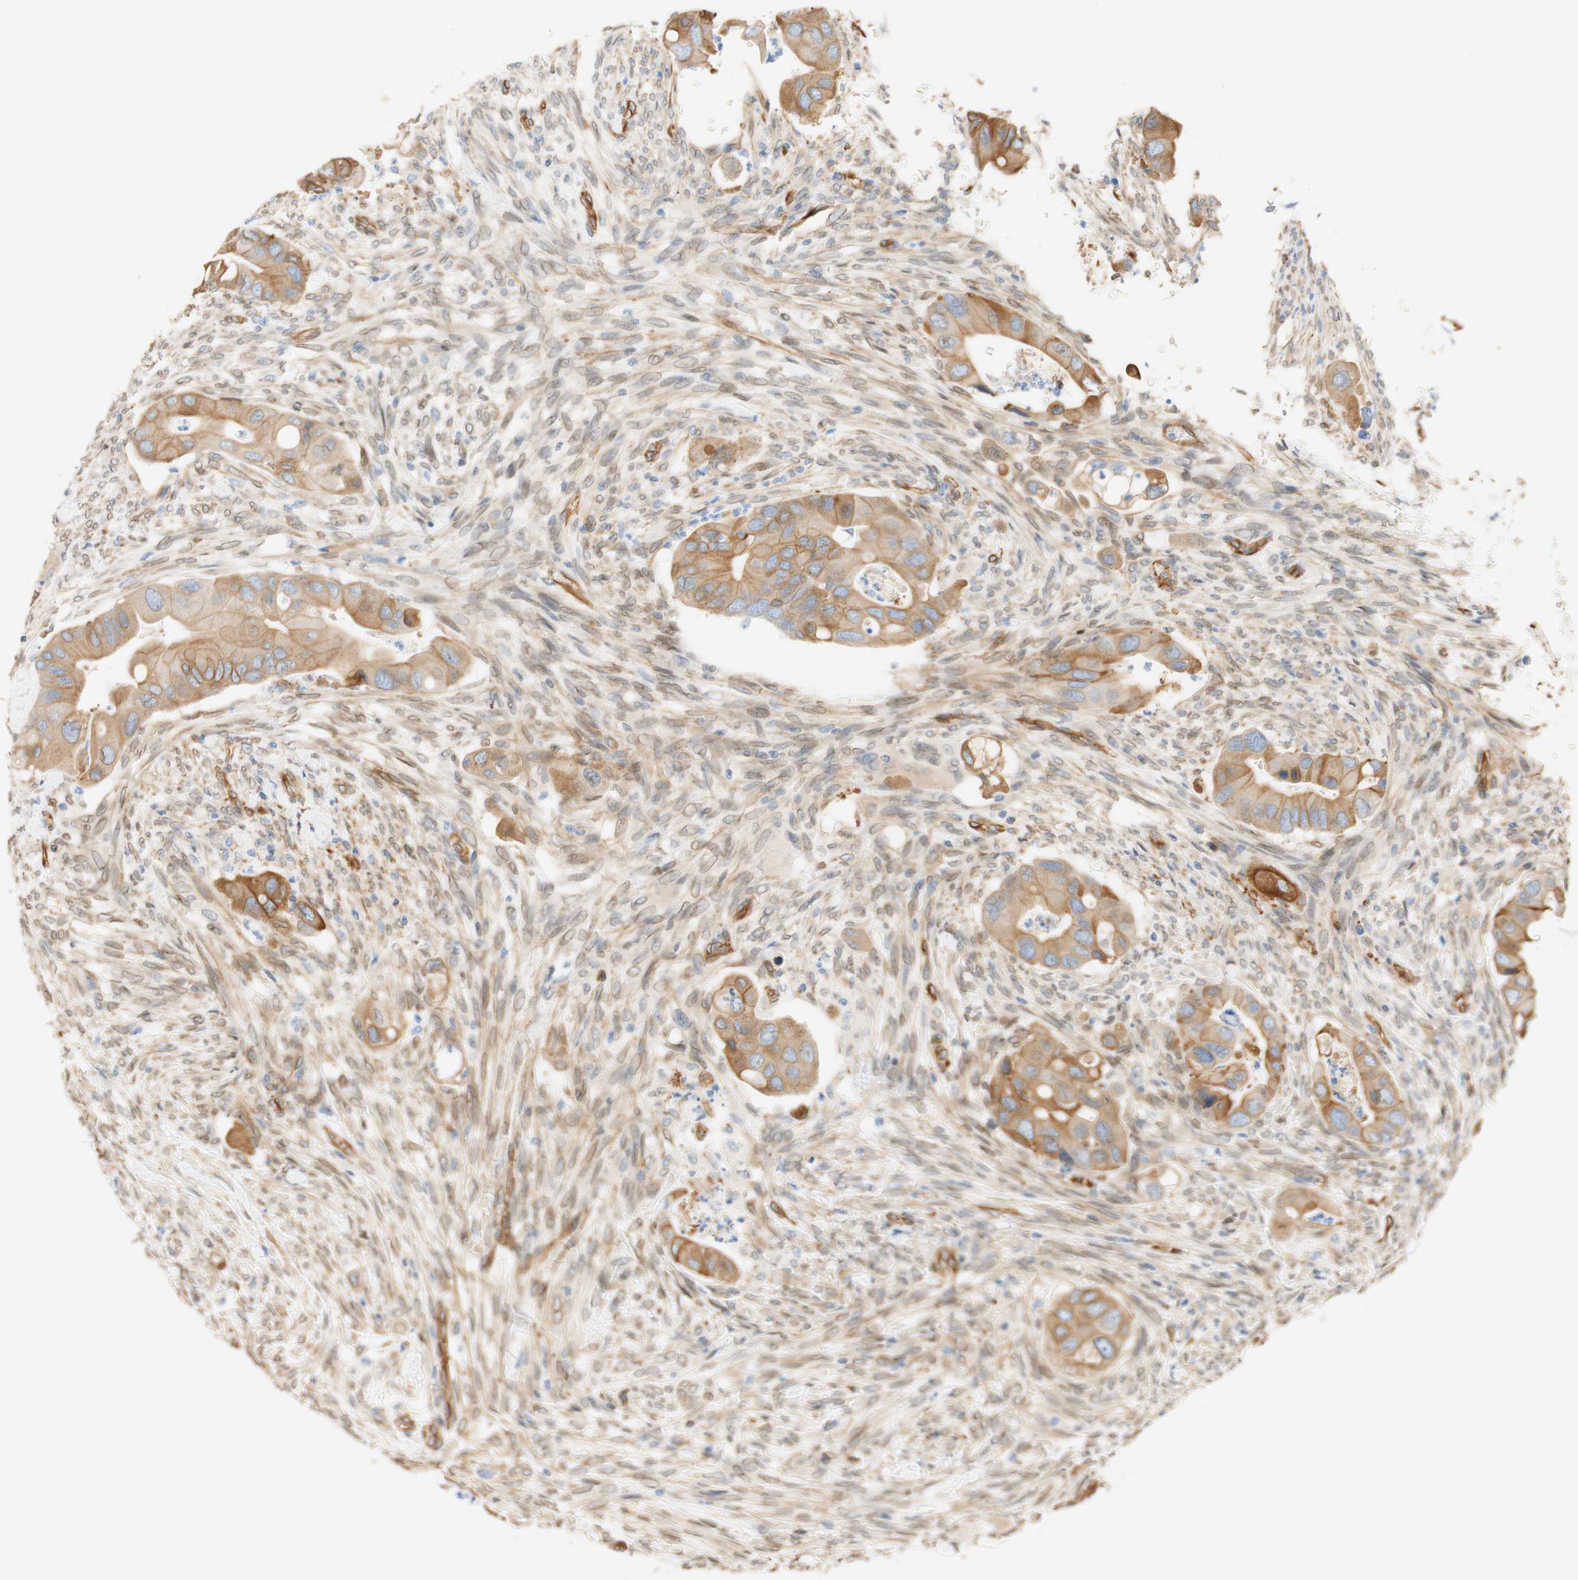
{"staining": {"intensity": "moderate", "quantity": ">75%", "location": "cytoplasmic/membranous"}, "tissue": "colorectal cancer", "cell_type": "Tumor cells", "image_type": "cancer", "snomed": [{"axis": "morphology", "description": "Adenocarcinoma, NOS"}, {"axis": "topography", "description": "Rectum"}], "caption": "Tumor cells exhibit medium levels of moderate cytoplasmic/membranous expression in about >75% of cells in adenocarcinoma (colorectal).", "gene": "ENDOD1", "patient": {"sex": "female", "age": 57}}